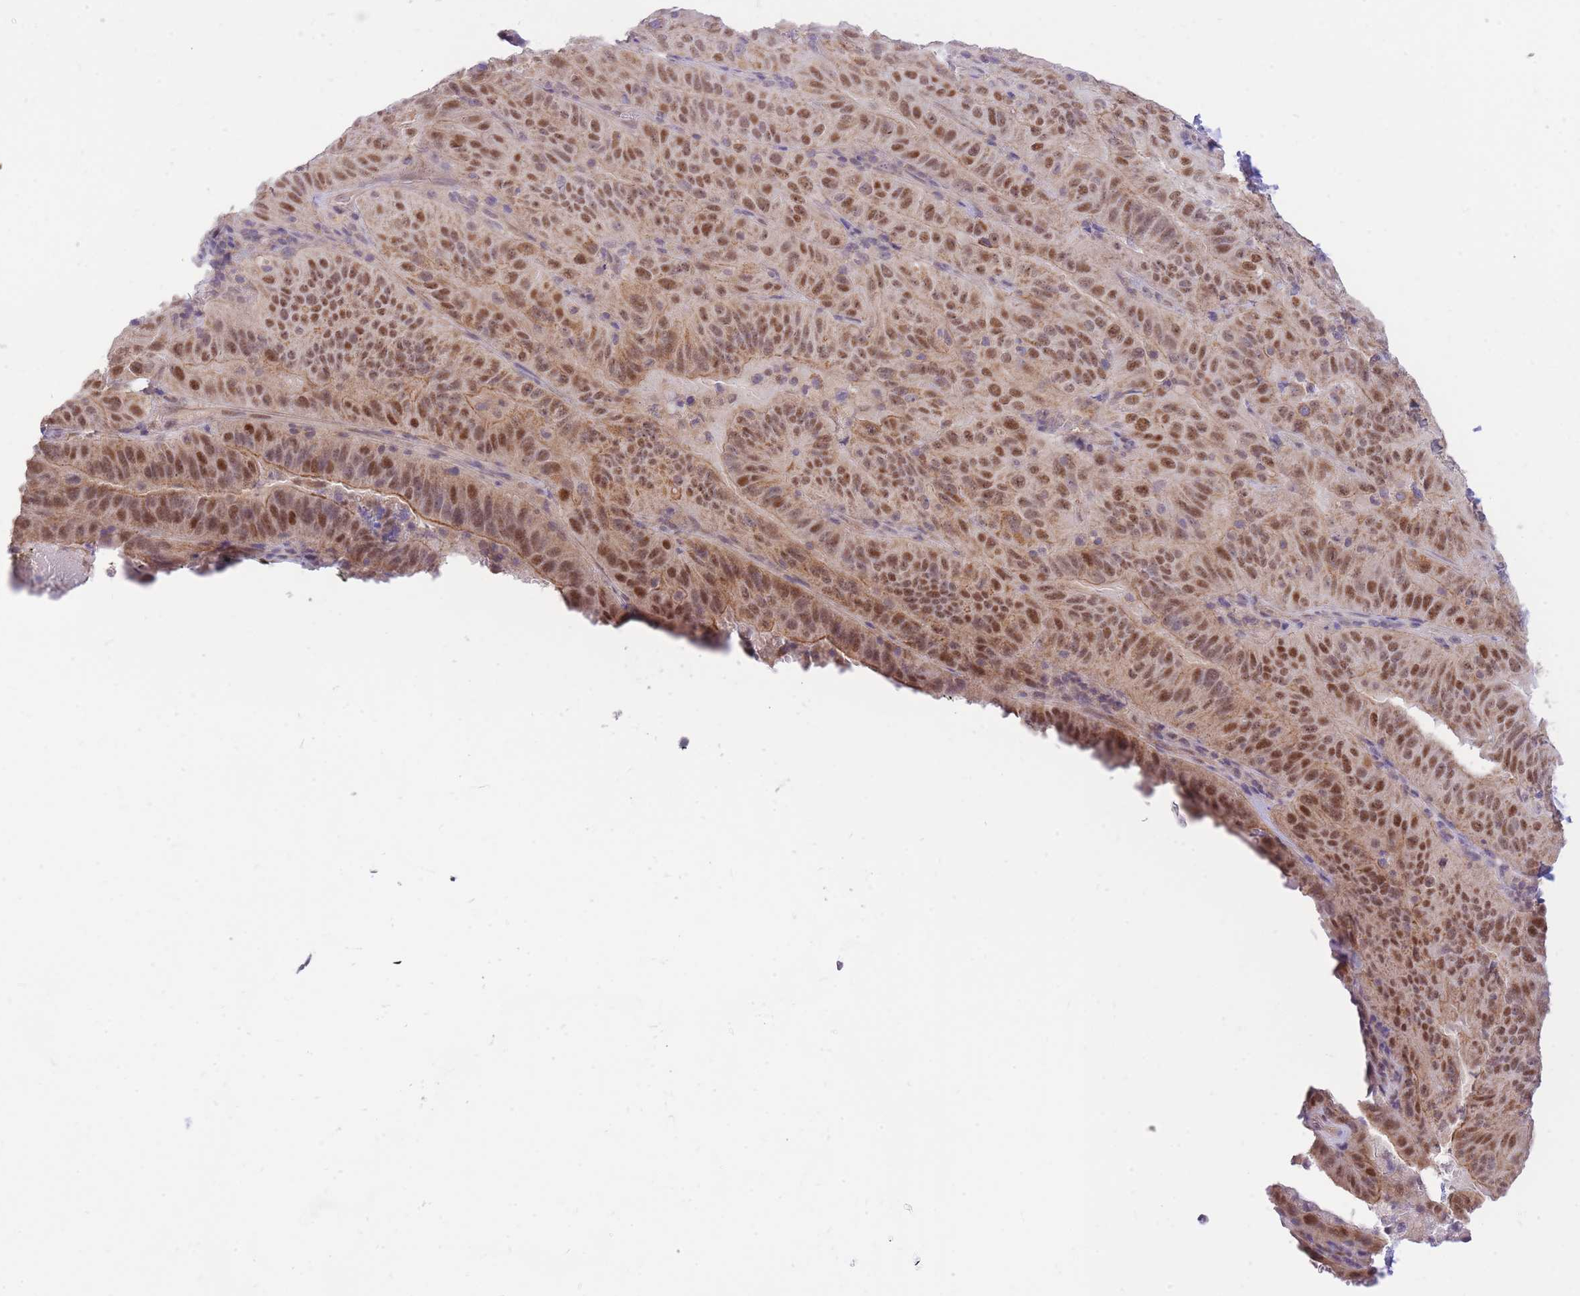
{"staining": {"intensity": "moderate", "quantity": ">75%", "location": "cytoplasmic/membranous,nuclear"}, "tissue": "pancreatic cancer", "cell_type": "Tumor cells", "image_type": "cancer", "snomed": [{"axis": "morphology", "description": "Adenocarcinoma, NOS"}, {"axis": "topography", "description": "Pancreas"}], "caption": "Human pancreatic adenocarcinoma stained with a brown dye exhibits moderate cytoplasmic/membranous and nuclear positive staining in approximately >75% of tumor cells.", "gene": "MINDY2", "patient": {"sex": "male", "age": 63}}